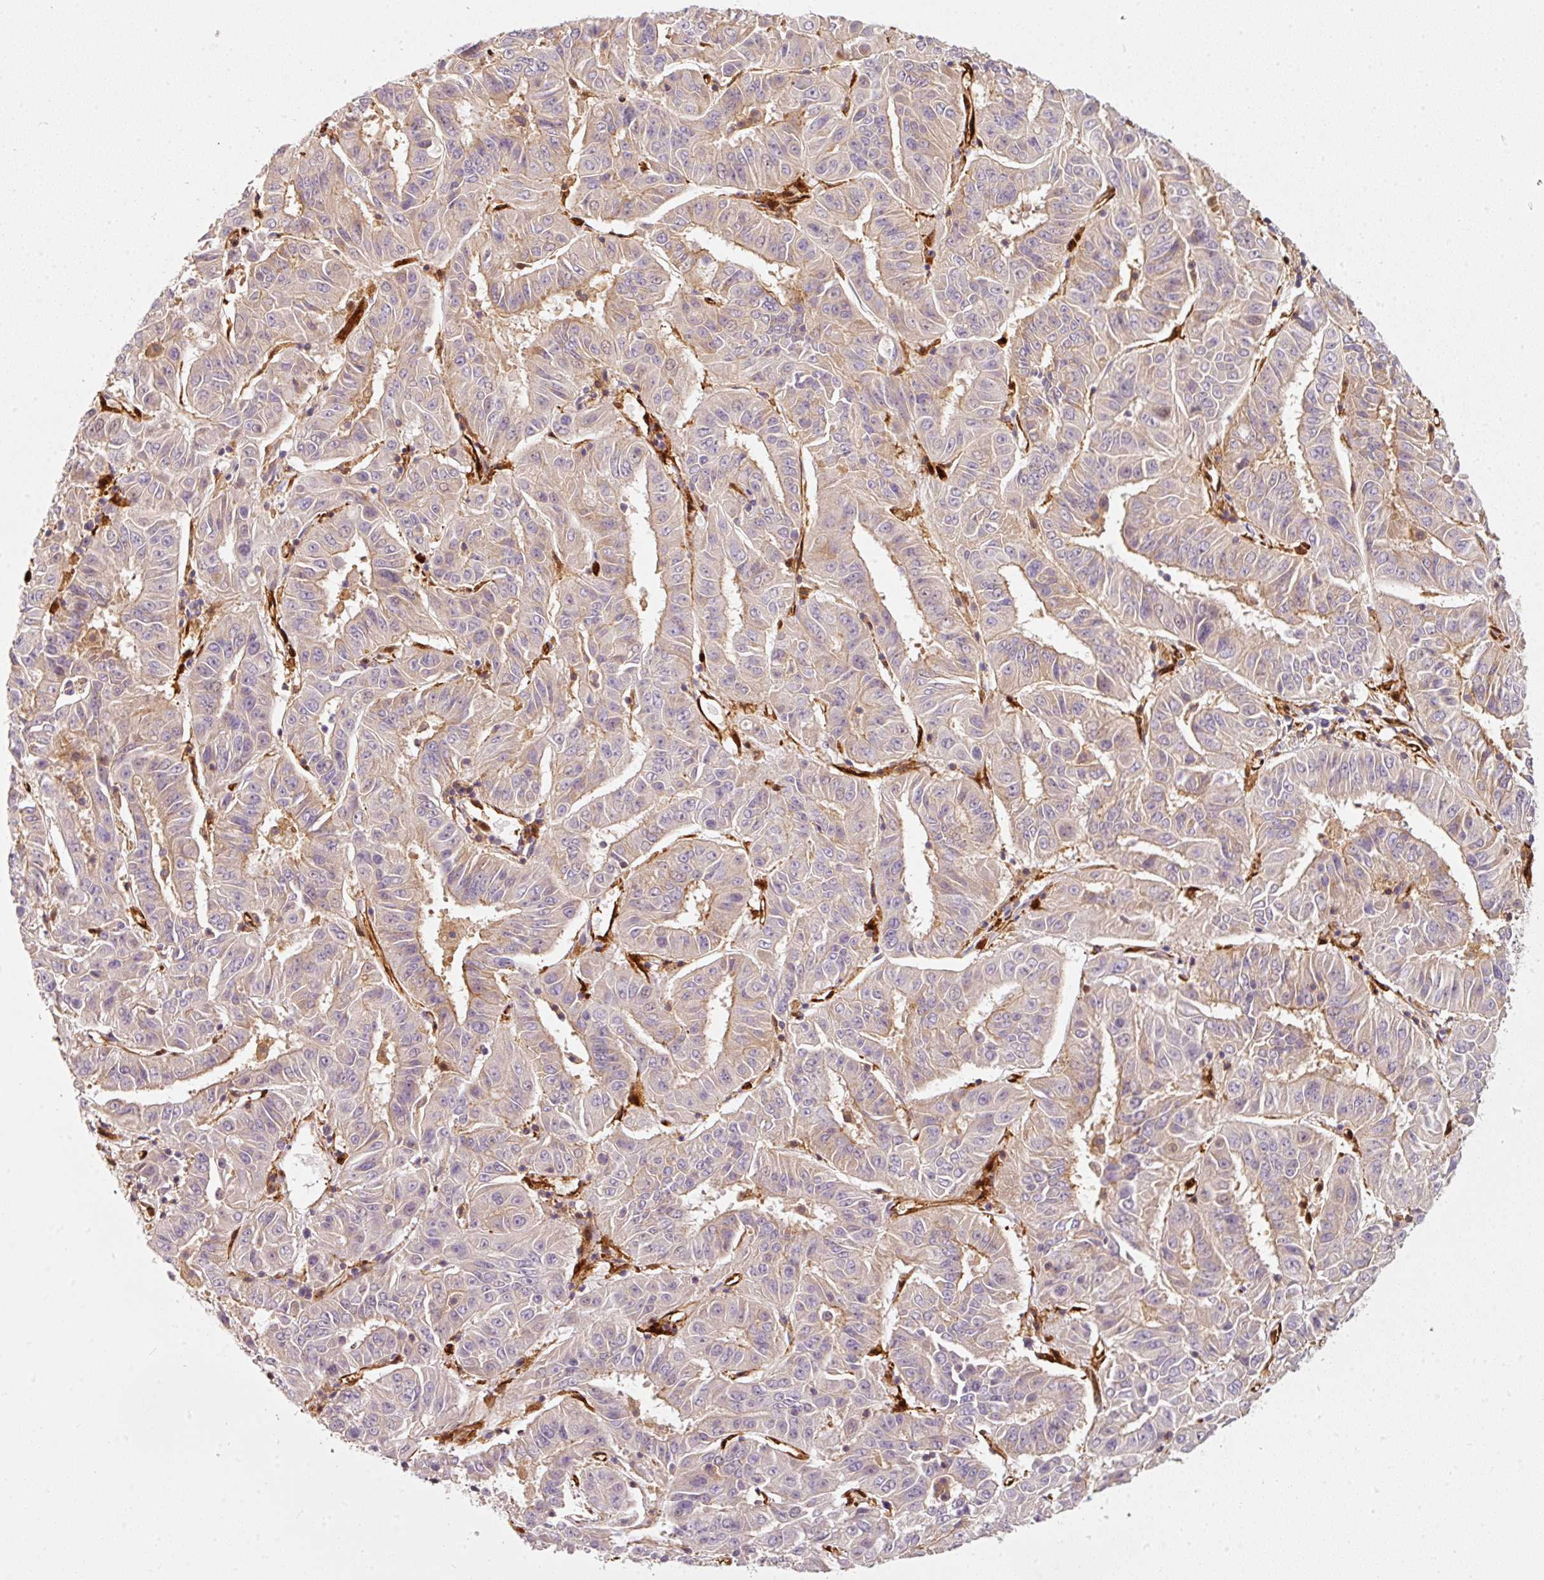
{"staining": {"intensity": "weak", "quantity": "<25%", "location": "cytoplasmic/membranous"}, "tissue": "pancreatic cancer", "cell_type": "Tumor cells", "image_type": "cancer", "snomed": [{"axis": "morphology", "description": "Adenocarcinoma, NOS"}, {"axis": "topography", "description": "Pancreas"}], "caption": "Protein analysis of adenocarcinoma (pancreatic) exhibits no significant positivity in tumor cells.", "gene": "IQGAP2", "patient": {"sex": "male", "age": 63}}